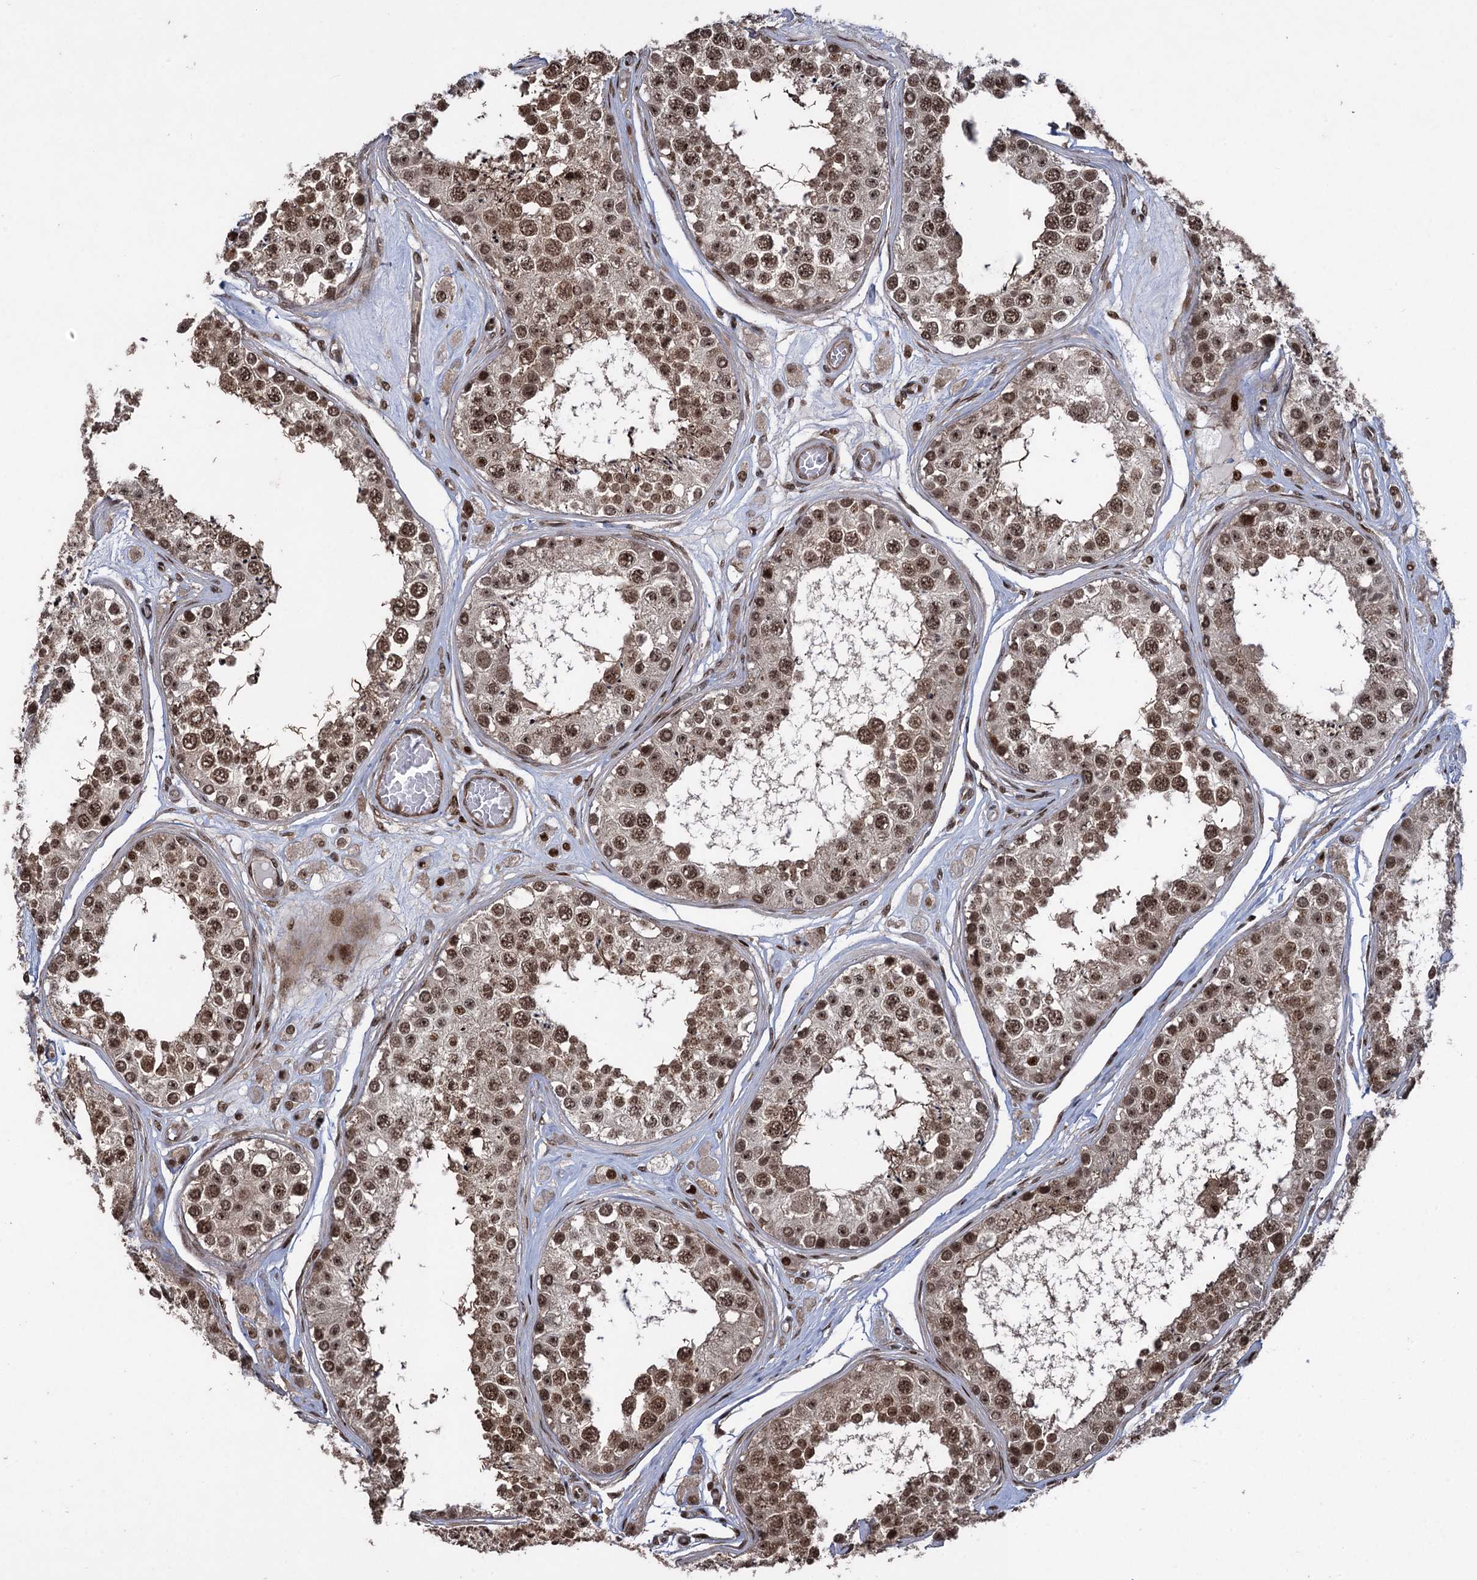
{"staining": {"intensity": "strong", "quantity": ">75%", "location": "cytoplasmic/membranous,nuclear"}, "tissue": "testis", "cell_type": "Cells in seminiferous ducts", "image_type": "normal", "snomed": [{"axis": "morphology", "description": "Normal tissue, NOS"}, {"axis": "topography", "description": "Testis"}], "caption": "Testis was stained to show a protein in brown. There is high levels of strong cytoplasmic/membranous,nuclear staining in about >75% of cells in seminiferous ducts.", "gene": "ZNF169", "patient": {"sex": "male", "age": 25}}